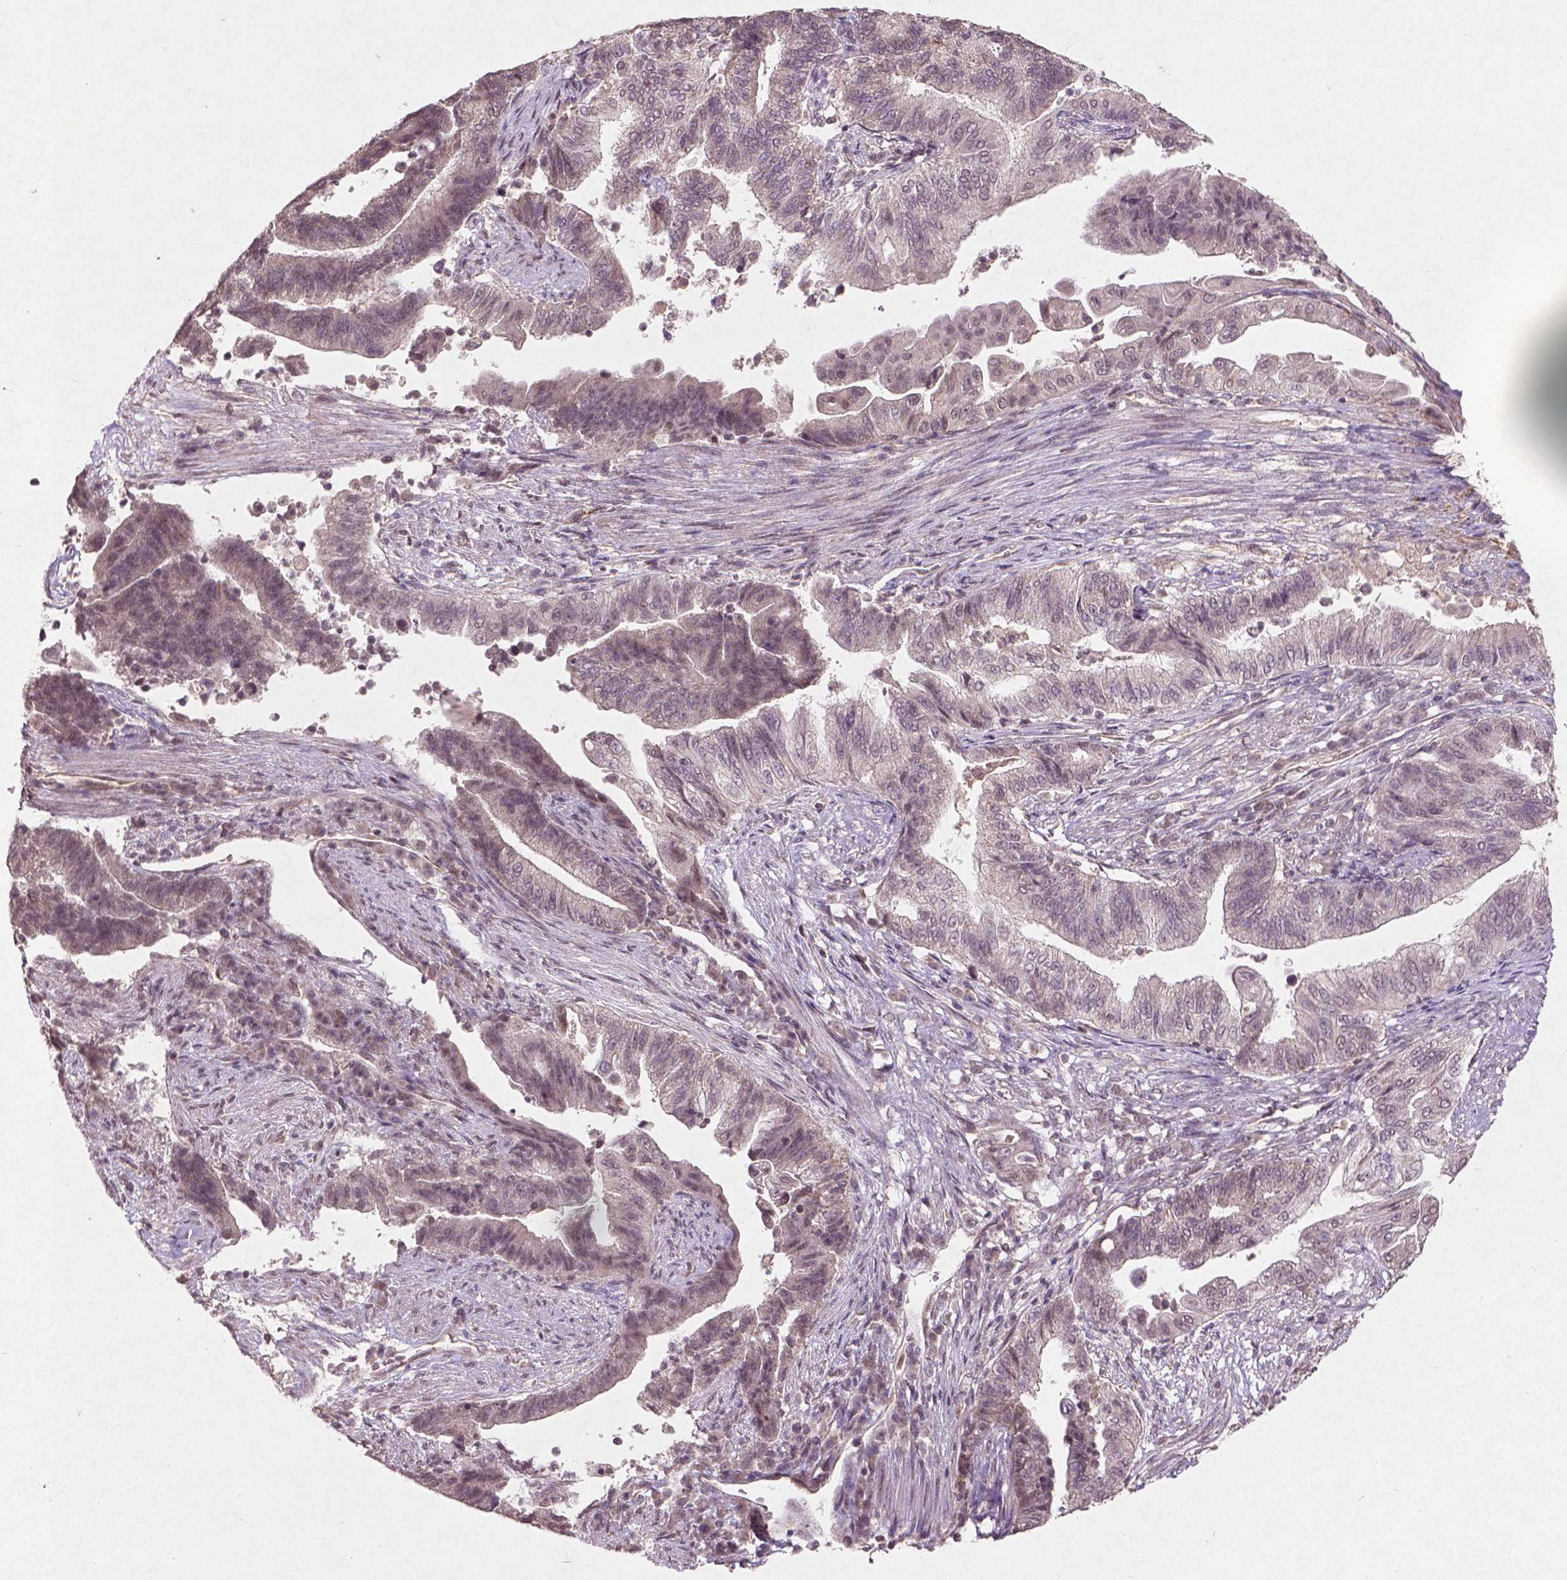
{"staining": {"intensity": "negative", "quantity": "none", "location": "none"}, "tissue": "endometrial cancer", "cell_type": "Tumor cells", "image_type": "cancer", "snomed": [{"axis": "morphology", "description": "Adenocarcinoma, NOS"}, {"axis": "topography", "description": "Uterus"}, {"axis": "topography", "description": "Endometrium"}], "caption": "High magnification brightfield microscopy of adenocarcinoma (endometrial) stained with DAB (3,3'-diaminobenzidine) (brown) and counterstained with hematoxylin (blue): tumor cells show no significant positivity.", "gene": "SMAD2", "patient": {"sex": "female", "age": 54}}